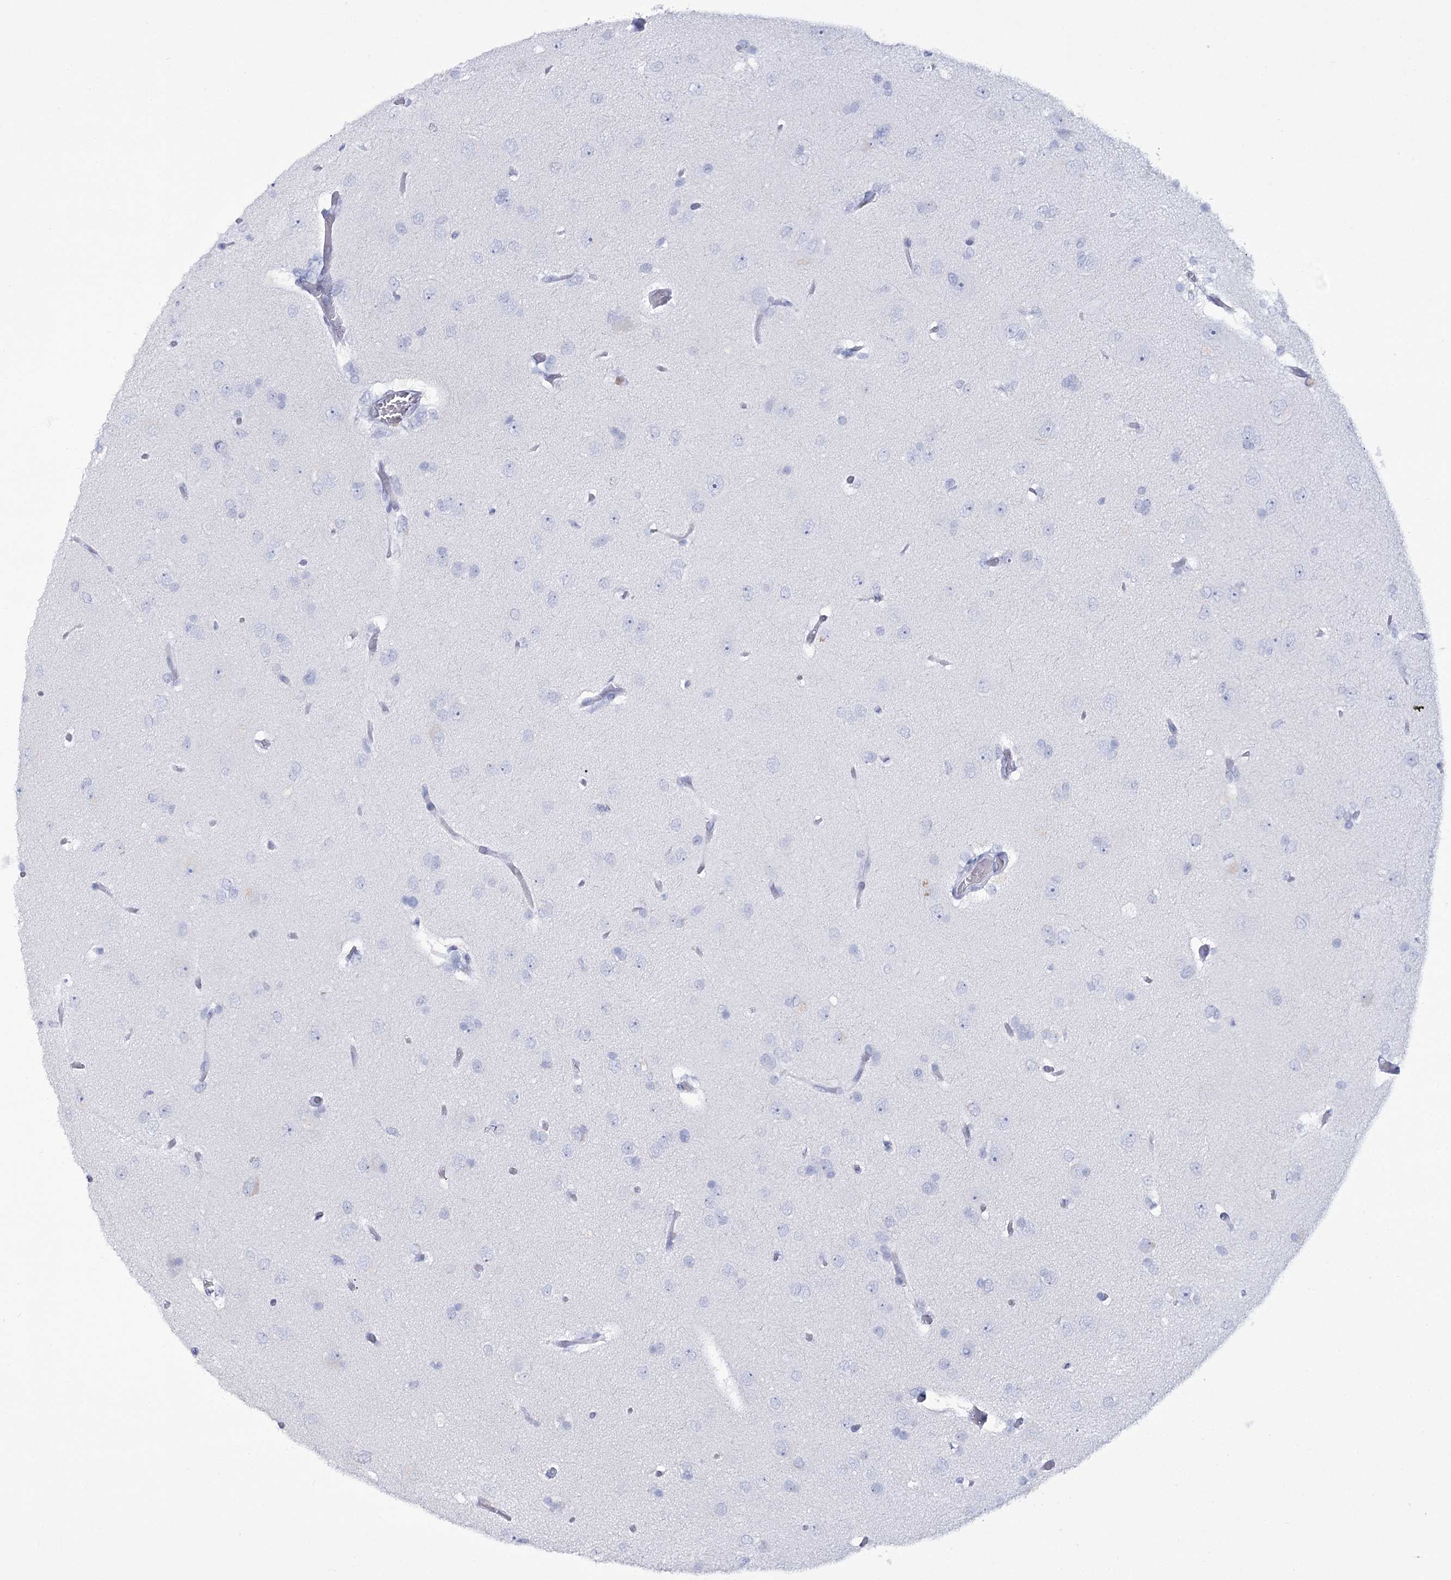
{"staining": {"intensity": "negative", "quantity": "none", "location": "none"}, "tissue": "glioma", "cell_type": "Tumor cells", "image_type": "cancer", "snomed": [{"axis": "morphology", "description": "Glioma, malignant, High grade"}, {"axis": "topography", "description": "Brain"}], "caption": "Immunohistochemical staining of human malignant glioma (high-grade) displays no significant staining in tumor cells.", "gene": "RNF186", "patient": {"sex": "female", "age": 59}}